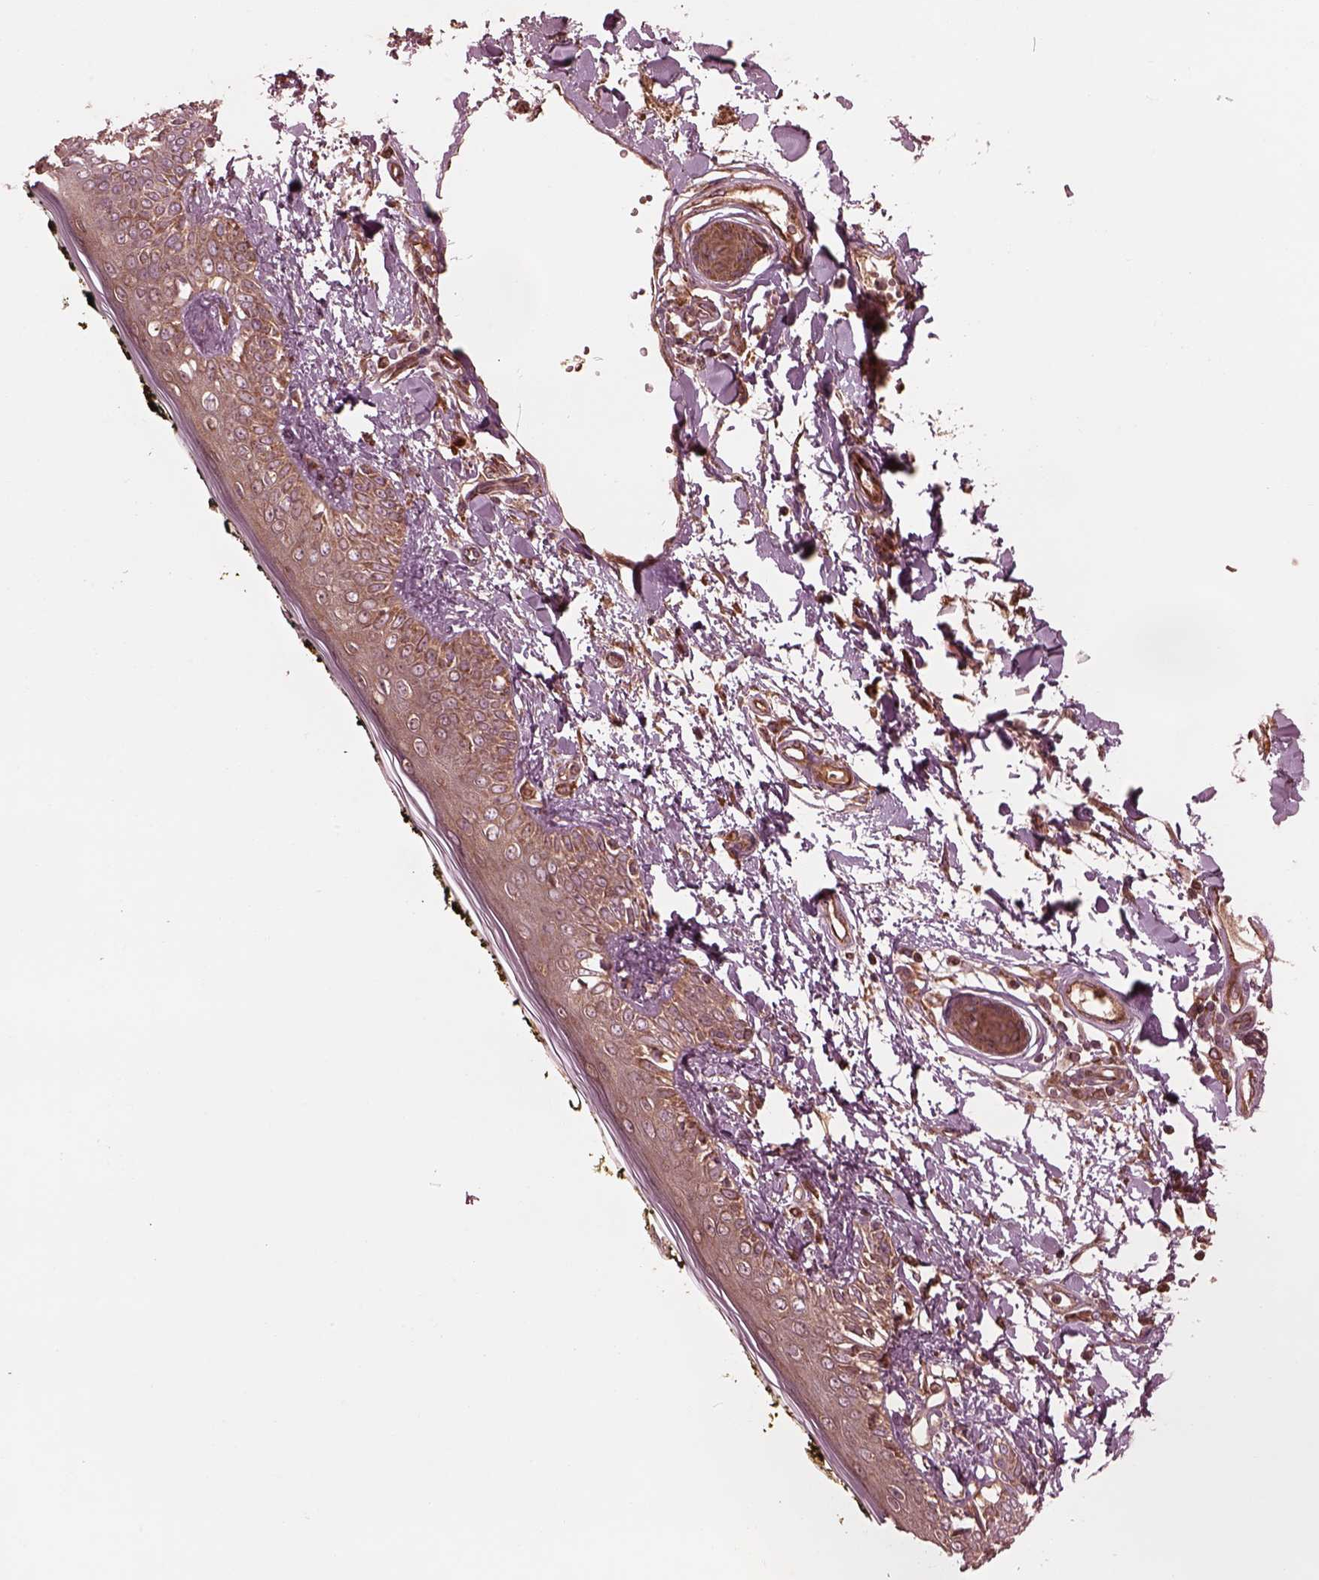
{"staining": {"intensity": "moderate", "quantity": "25%-75%", "location": "cytoplasmic/membranous"}, "tissue": "skin", "cell_type": "Fibroblasts", "image_type": "normal", "snomed": [{"axis": "morphology", "description": "Normal tissue, NOS"}, {"axis": "topography", "description": "Skin"}], "caption": "A brown stain highlights moderate cytoplasmic/membranous staining of a protein in fibroblasts of unremarkable skin. (IHC, brightfield microscopy, high magnification).", "gene": "PIK3R2", "patient": {"sex": "male", "age": 76}}